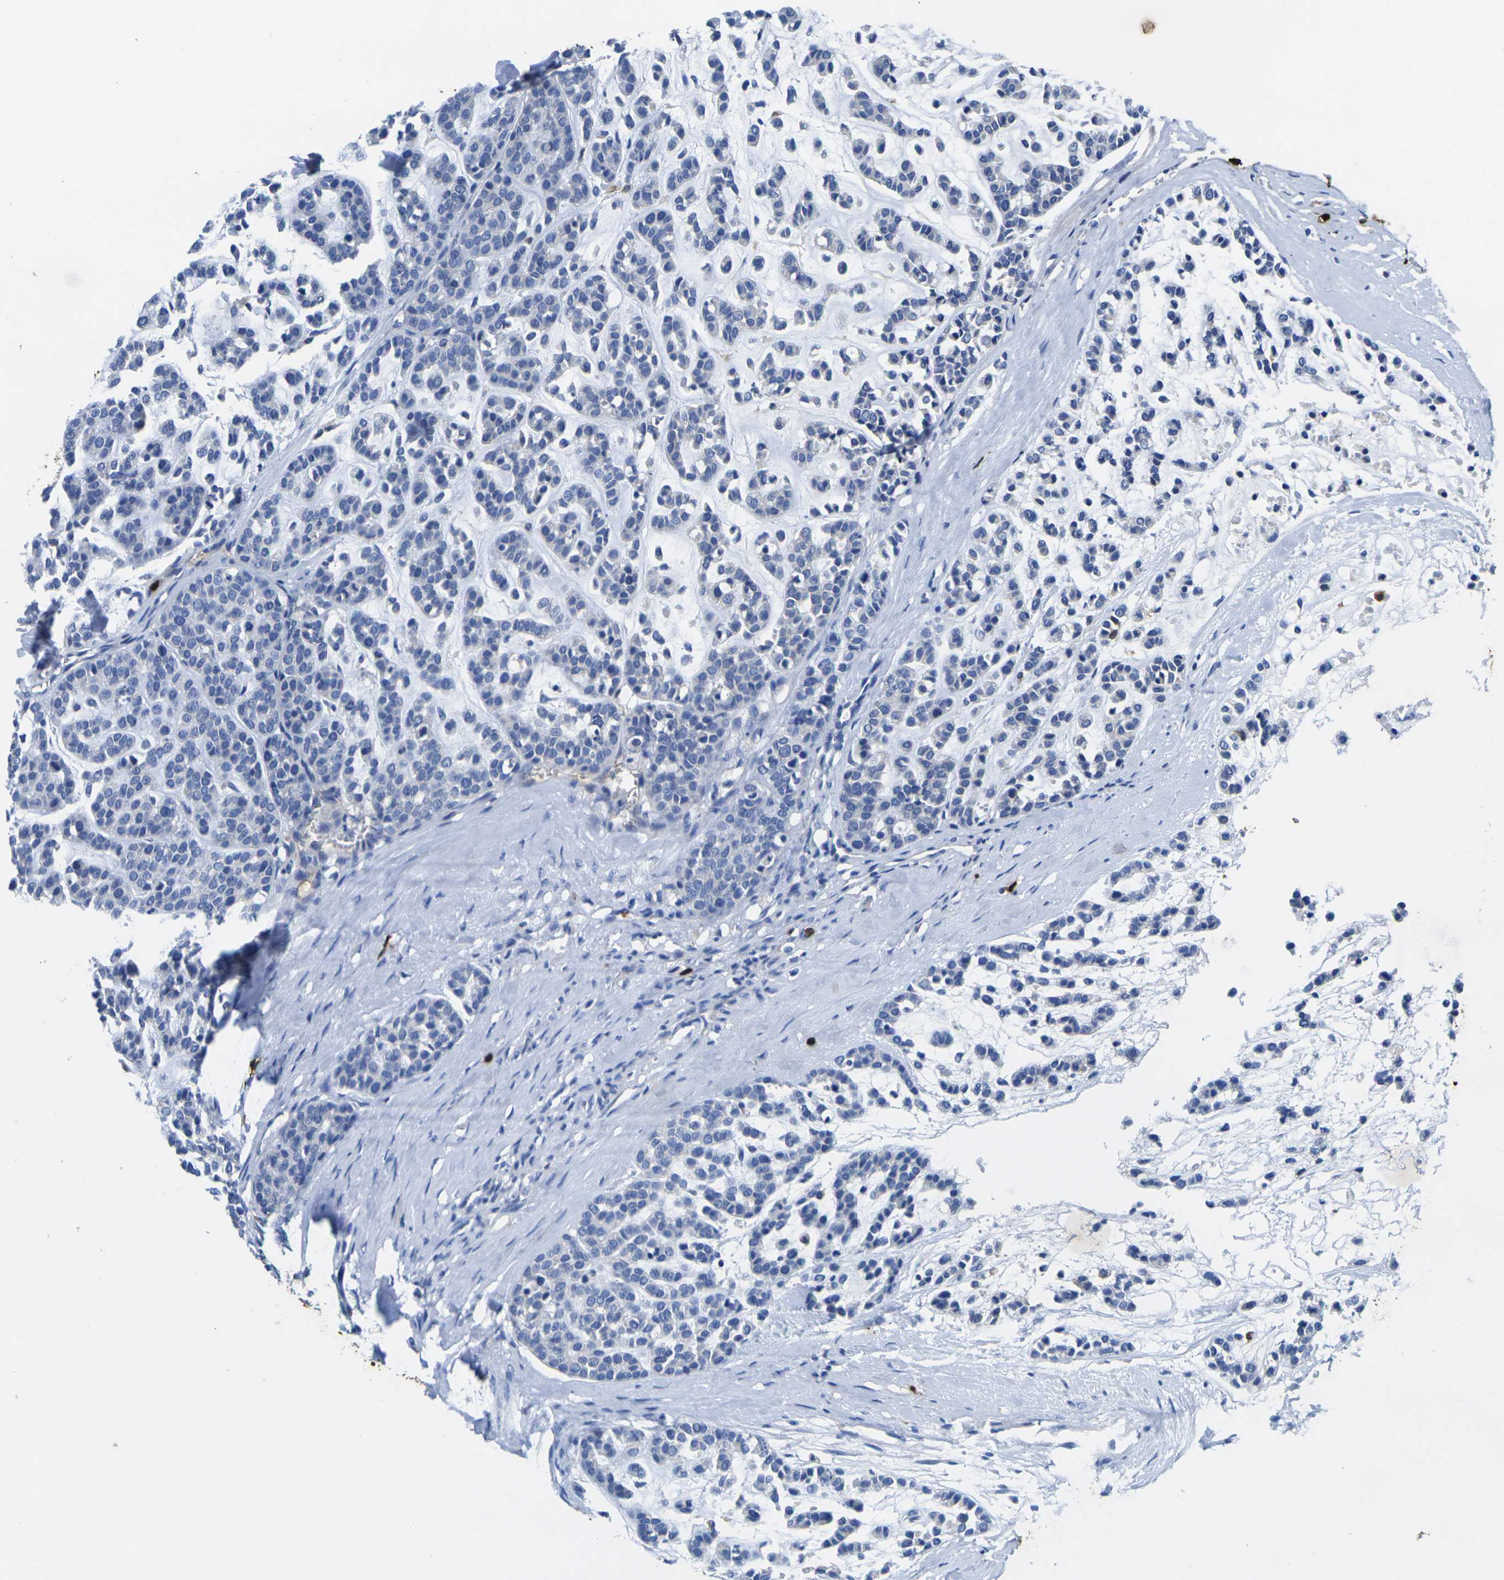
{"staining": {"intensity": "negative", "quantity": "none", "location": "none"}, "tissue": "head and neck cancer", "cell_type": "Tumor cells", "image_type": "cancer", "snomed": [{"axis": "morphology", "description": "Adenocarcinoma, NOS"}, {"axis": "morphology", "description": "Adenoma, NOS"}, {"axis": "topography", "description": "Head-Neck"}], "caption": "DAB immunohistochemical staining of adenoma (head and neck) displays no significant positivity in tumor cells.", "gene": "S100A9", "patient": {"sex": "female", "age": 55}}